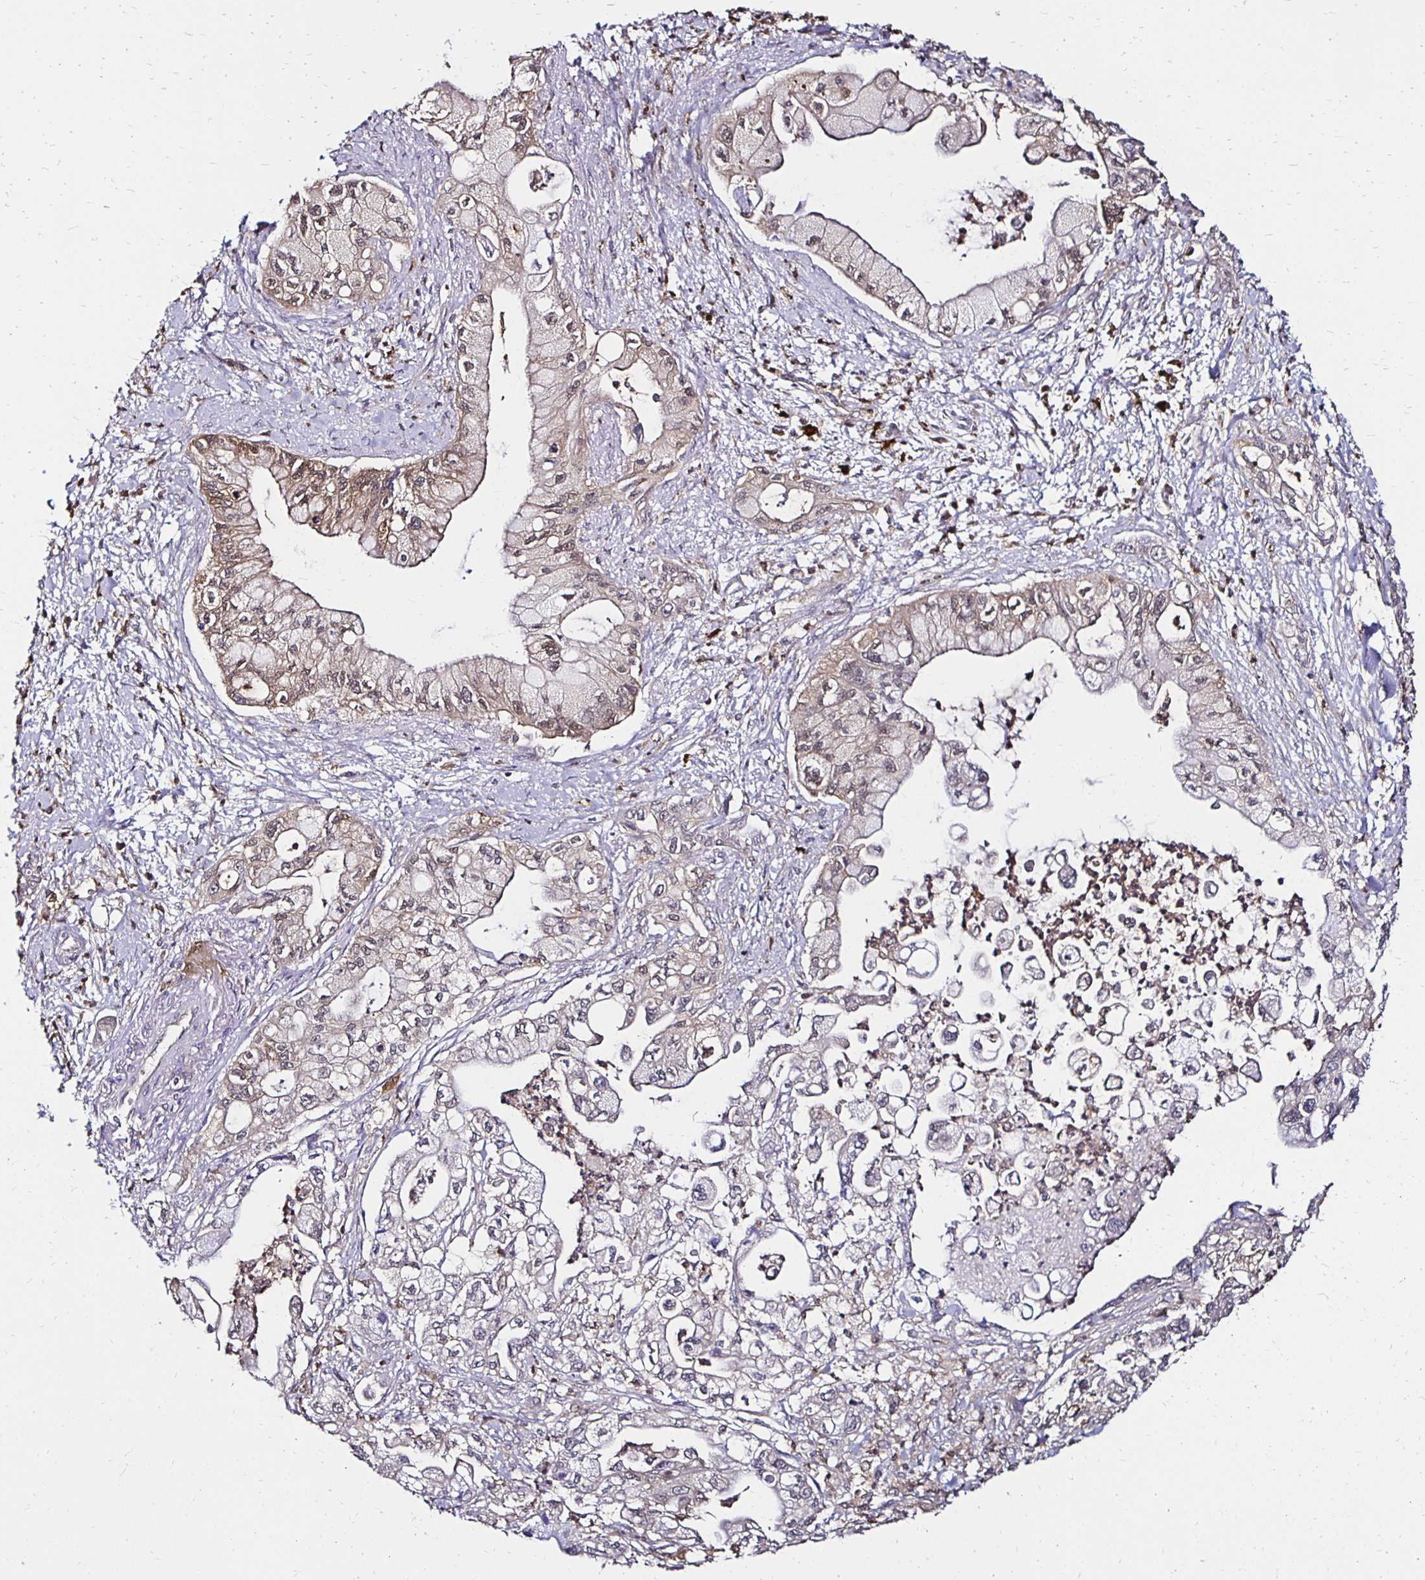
{"staining": {"intensity": "weak", "quantity": "<25%", "location": "cytoplasmic/membranous"}, "tissue": "pancreatic cancer", "cell_type": "Tumor cells", "image_type": "cancer", "snomed": [{"axis": "morphology", "description": "Adenocarcinoma, NOS"}, {"axis": "topography", "description": "Pancreas"}], "caption": "Immunohistochemistry (IHC) micrograph of neoplastic tissue: adenocarcinoma (pancreatic) stained with DAB demonstrates no significant protein positivity in tumor cells.", "gene": "TXN", "patient": {"sex": "male", "age": 61}}